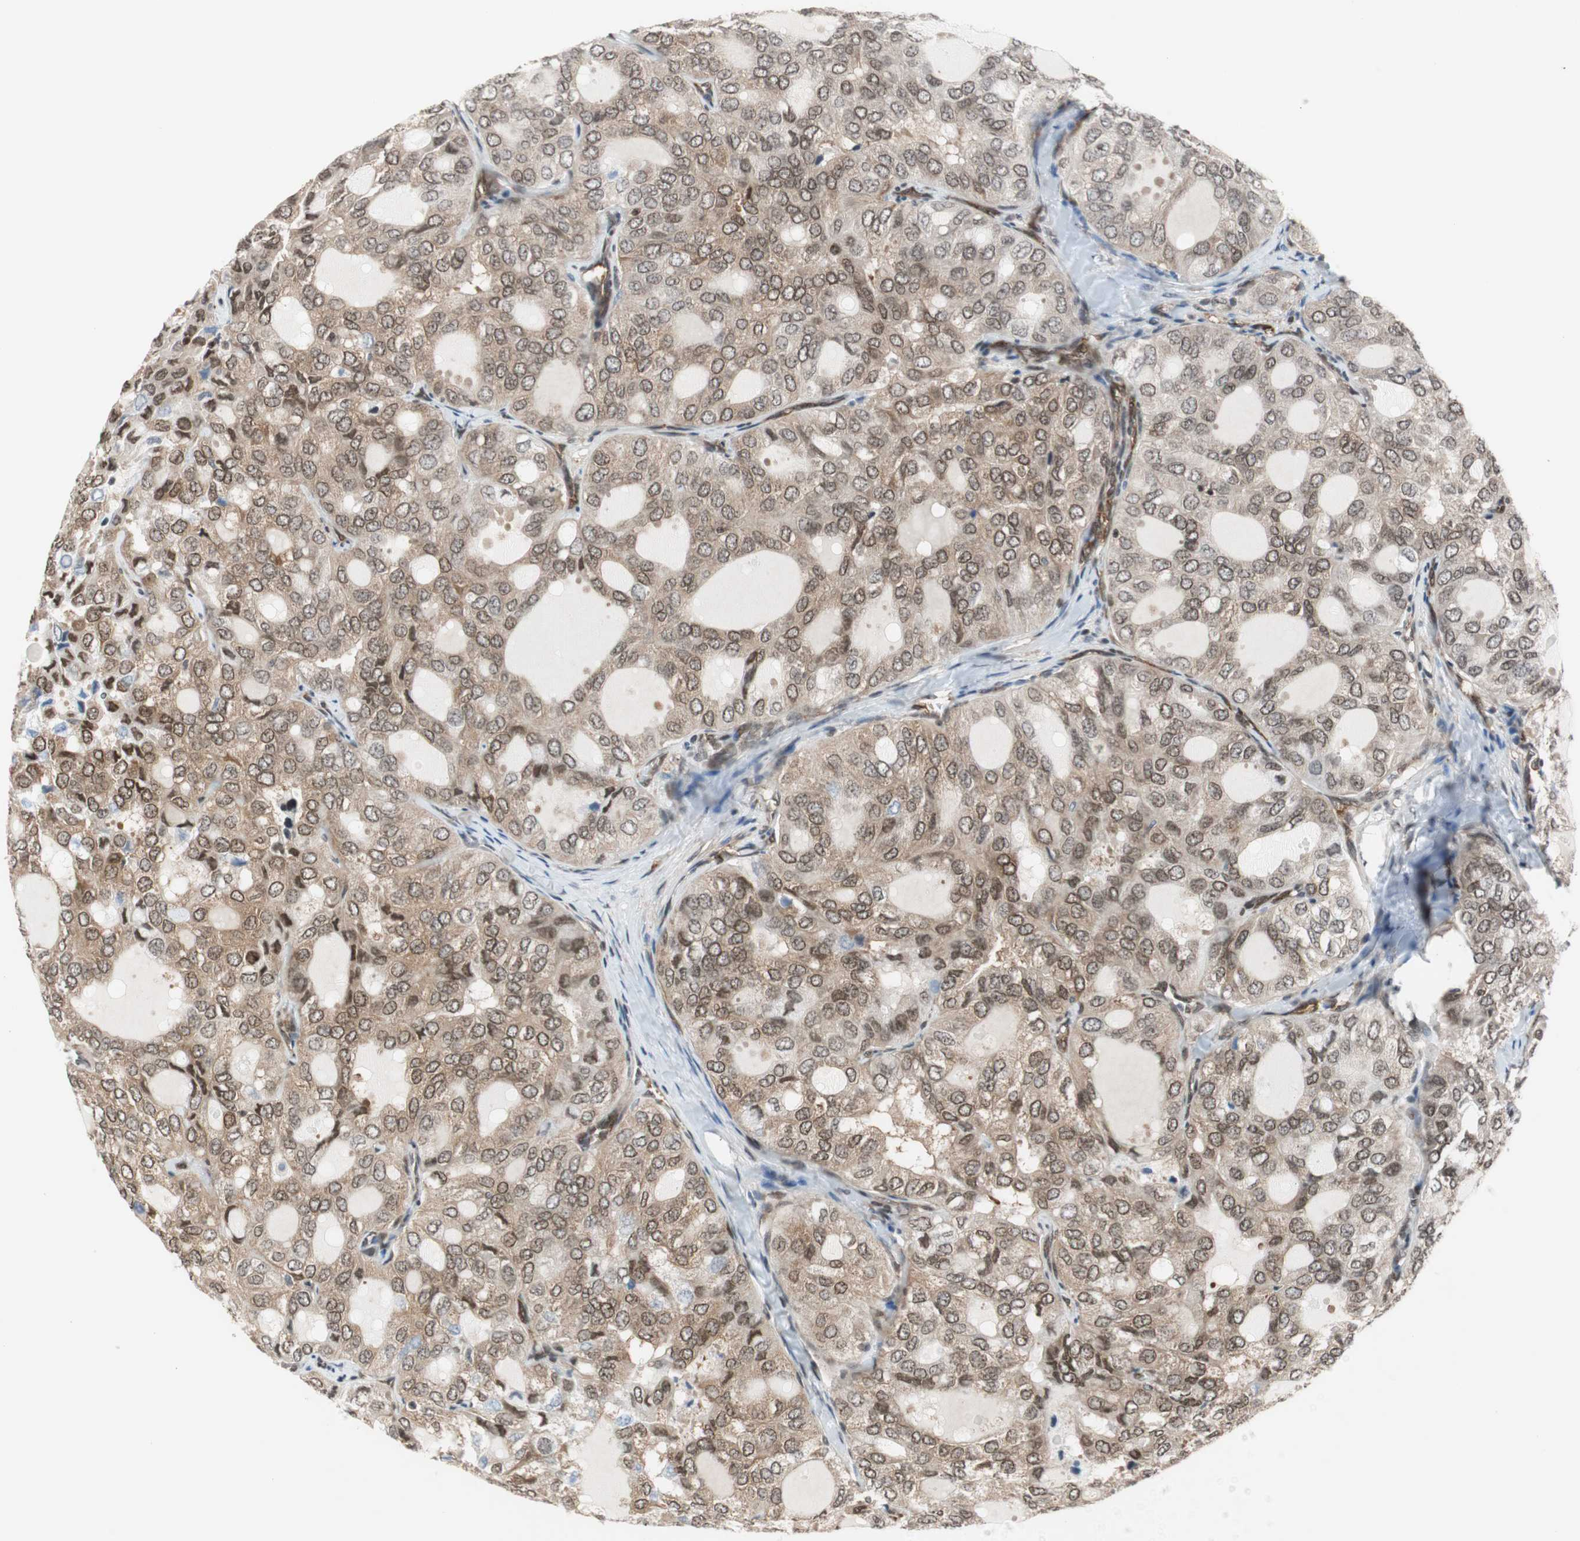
{"staining": {"intensity": "weak", "quantity": ">75%", "location": "cytoplasmic/membranous"}, "tissue": "thyroid cancer", "cell_type": "Tumor cells", "image_type": "cancer", "snomed": [{"axis": "morphology", "description": "Follicular adenoma carcinoma, NOS"}, {"axis": "topography", "description": "Thyroid gland"}], "caption": "Immunohistochemical staining of human thyroid follicular adenoma carcinoma displays low levels of weak cytoplasmic/membranous positivity in approximately >75% of tumor cells.", "gene": "ZNF512B", "patient": {"sex": "male", "age": 75}}